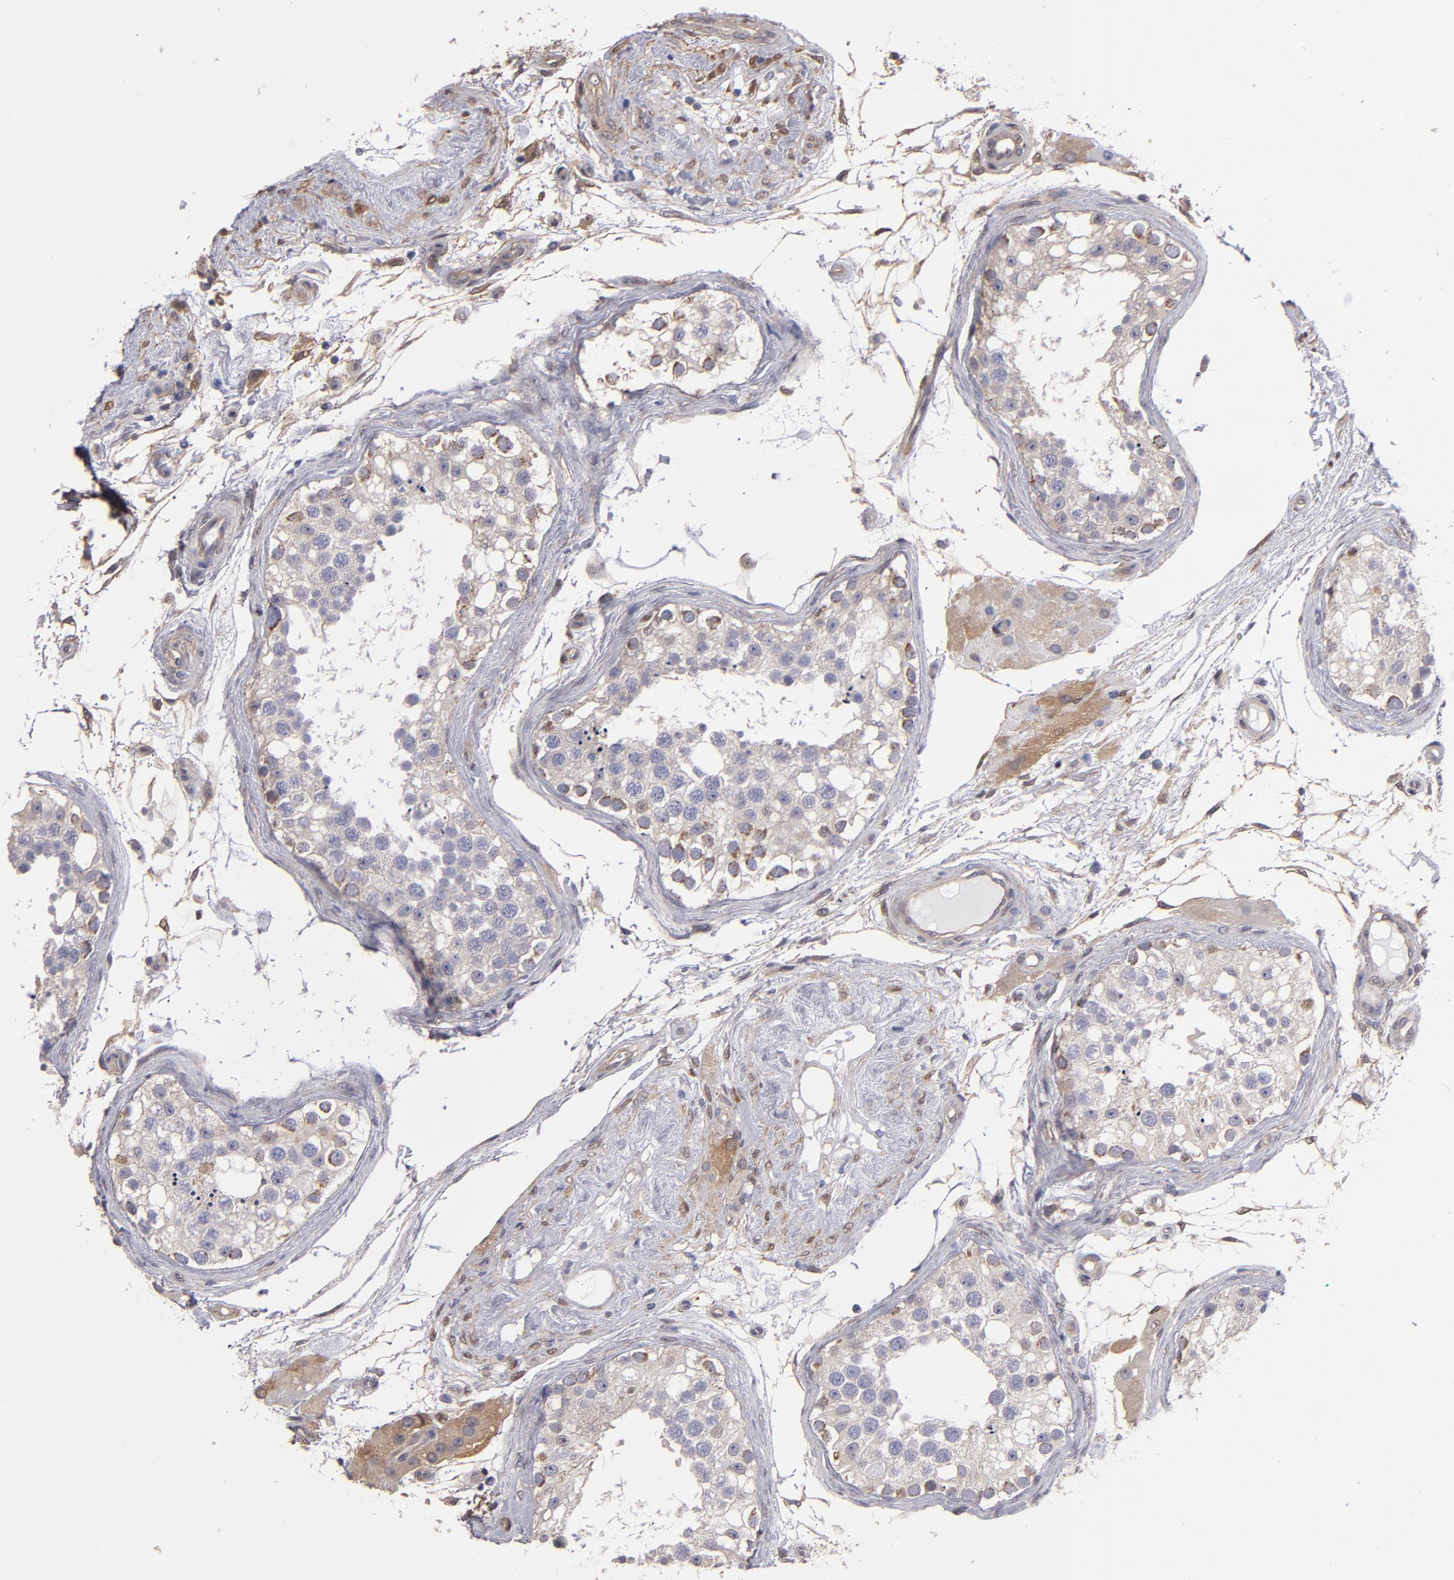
{"staining": {"intensity": "weak", "quantity": ">75%", "location": "cytoplasmic/membranous"}, "tissue": "testis", "cell_type": "Cells in seminiferous ducts", "image_type": "normal", "snomed": [{"axis": "morphology", "description": "Normal tissue, NOS"}, {"axis": "topography", "description": "Testis"}], "caption": "This image demonstrates immunohistochemistry staining of normal testis, with low weak cytoplasmic/membranous positivity in approximately >75% of cells in seminiferous ducts.", "gene": "NDRG2", "patient": {"sex": "male", "age": 68}}